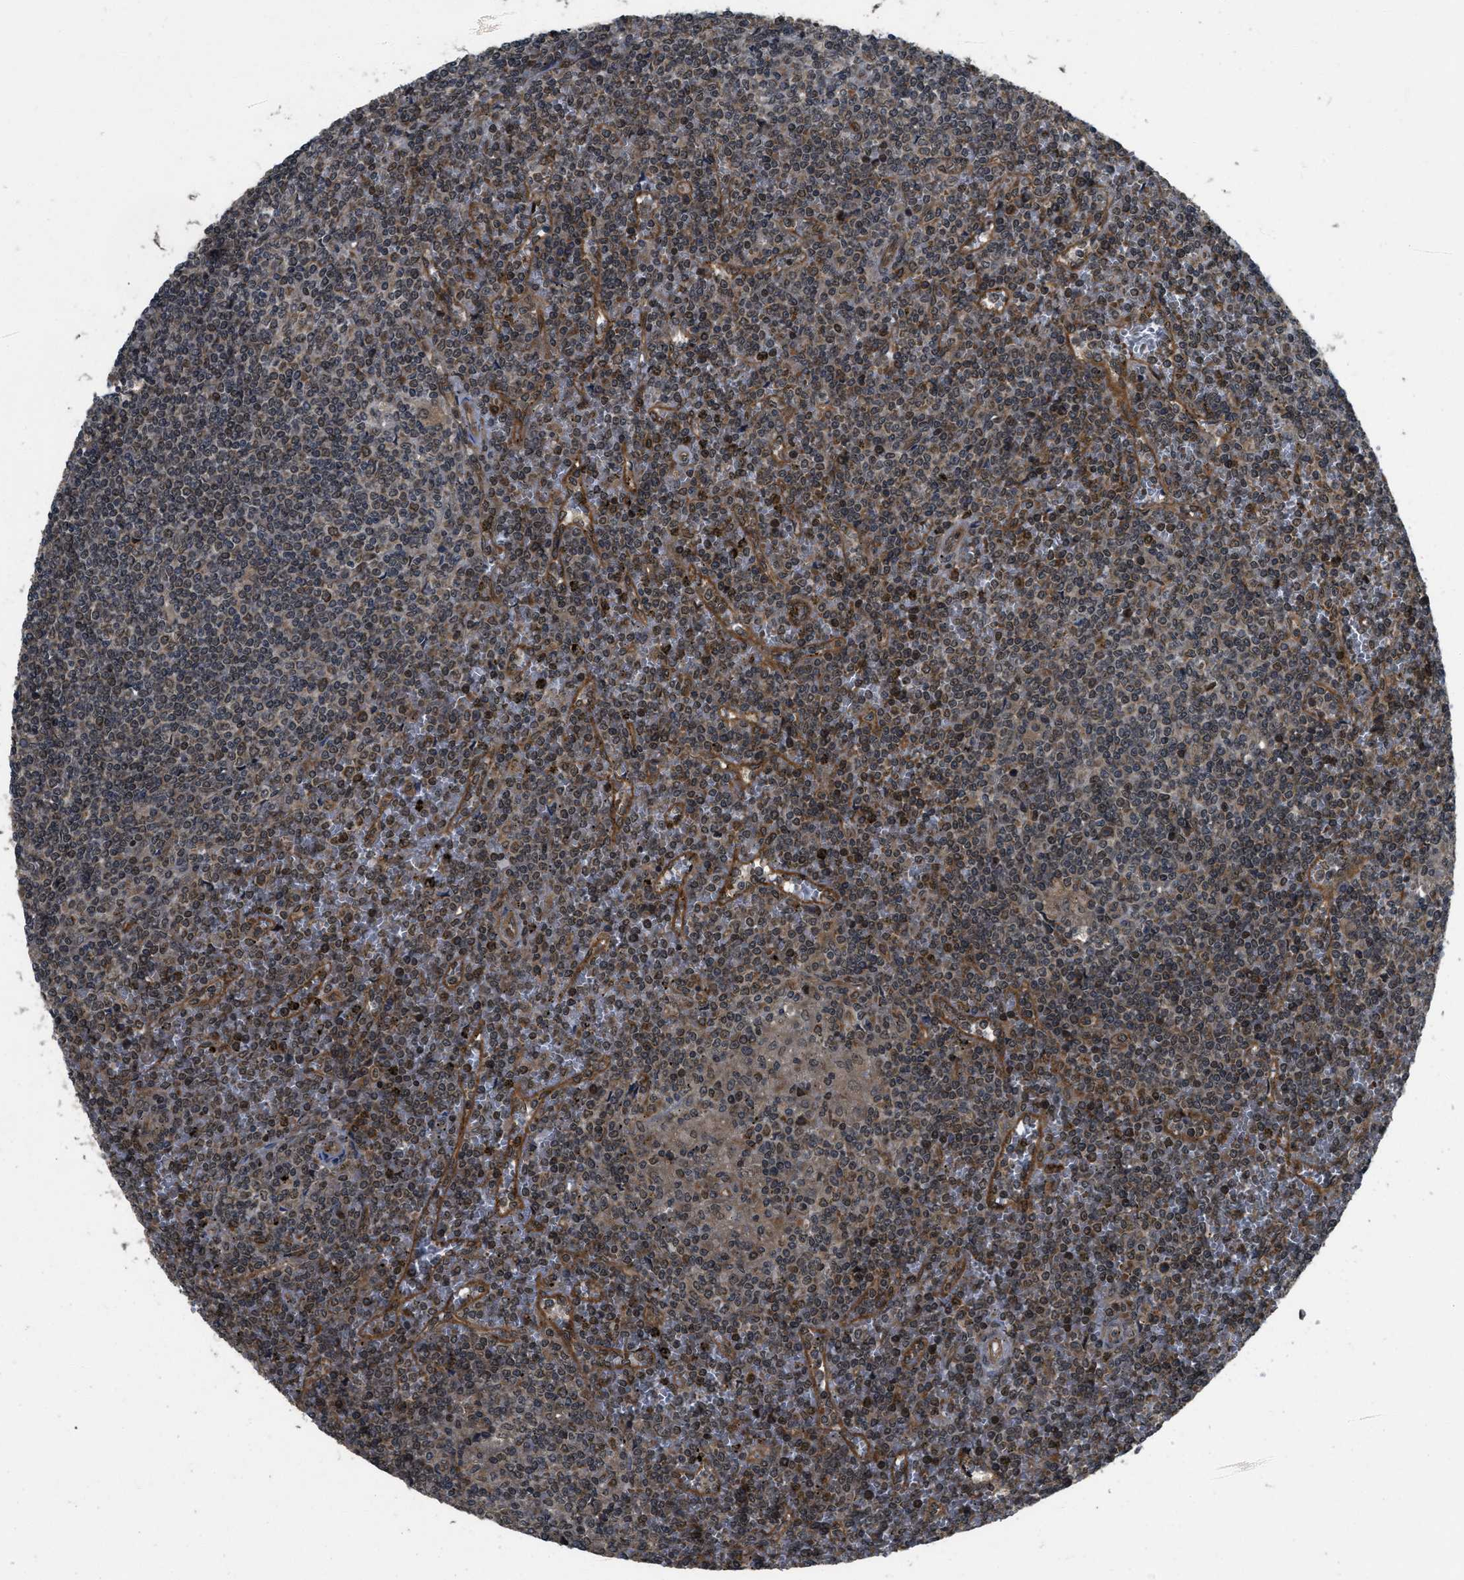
{"staining": {"intensity": "moderate", "quantity": "25%-75%", "location": "cytoplasmic/membranous,nuclear"}, "tissue": "lymphoma", "cell_type": "Tumor cells", "image_type": "cancer", "snomed": [{"axis": "morphology", "description": "Malignant lymphoma, non-Hodgkin's type, Low grade"}, {"axis": "topography", "description": "Spleen"}], "caption": "IHC of lymphoma shows medium levels of moderate cytoplasmic/membranous and nuclear staining in approximately 25%-75% of tumor cells.", "gene": "SPTLC1", "patient": {"sex": "female", "age": 19}}